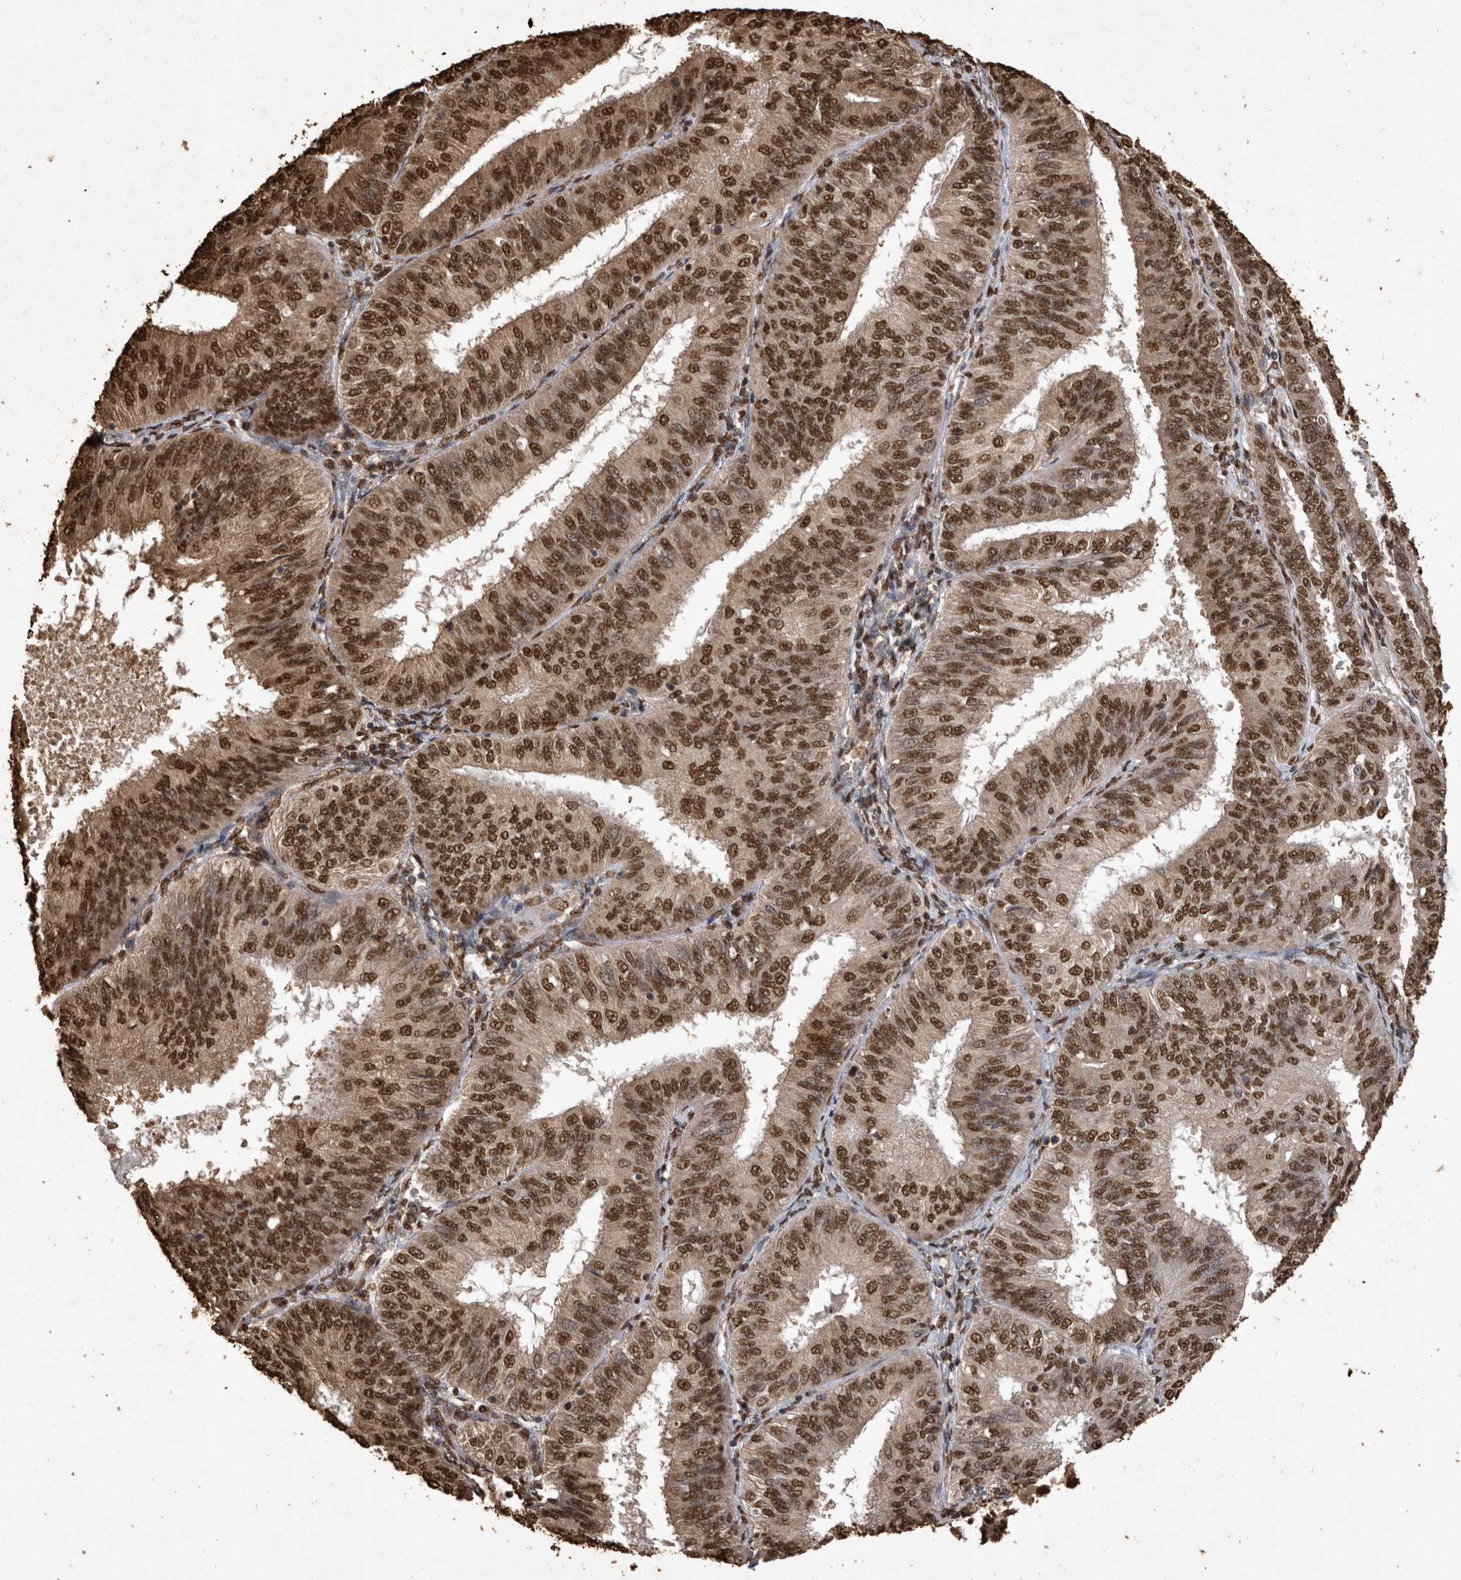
{"staining": {"intensity": "strong", "quantity": ">75%", "location": "cytoplasmic/membranous,nuclear"}, "tissue": "endometrial cancer", "cell_type": "Tumor cells", "image_type": "cancer", "snomed": [{"axis": "morphology", "description": "Adenocarcinoma, NOS"}, {"axis": "topography", "description": "Endometrium"}], "caption": "Endometrial cancer stained with DAB (3,3'-diaminobenzidine) immunohistochemistry displays high levels of strong cytoplasmic/membranous and nuclear expression in about >75% of tumor cells. Using DAB (brown) and hematoxylin (blue) stains, captured at high magnification using brightfield microscopy.", "gene": "OAS2", "patient": {"sex": "female", "age": 58}}